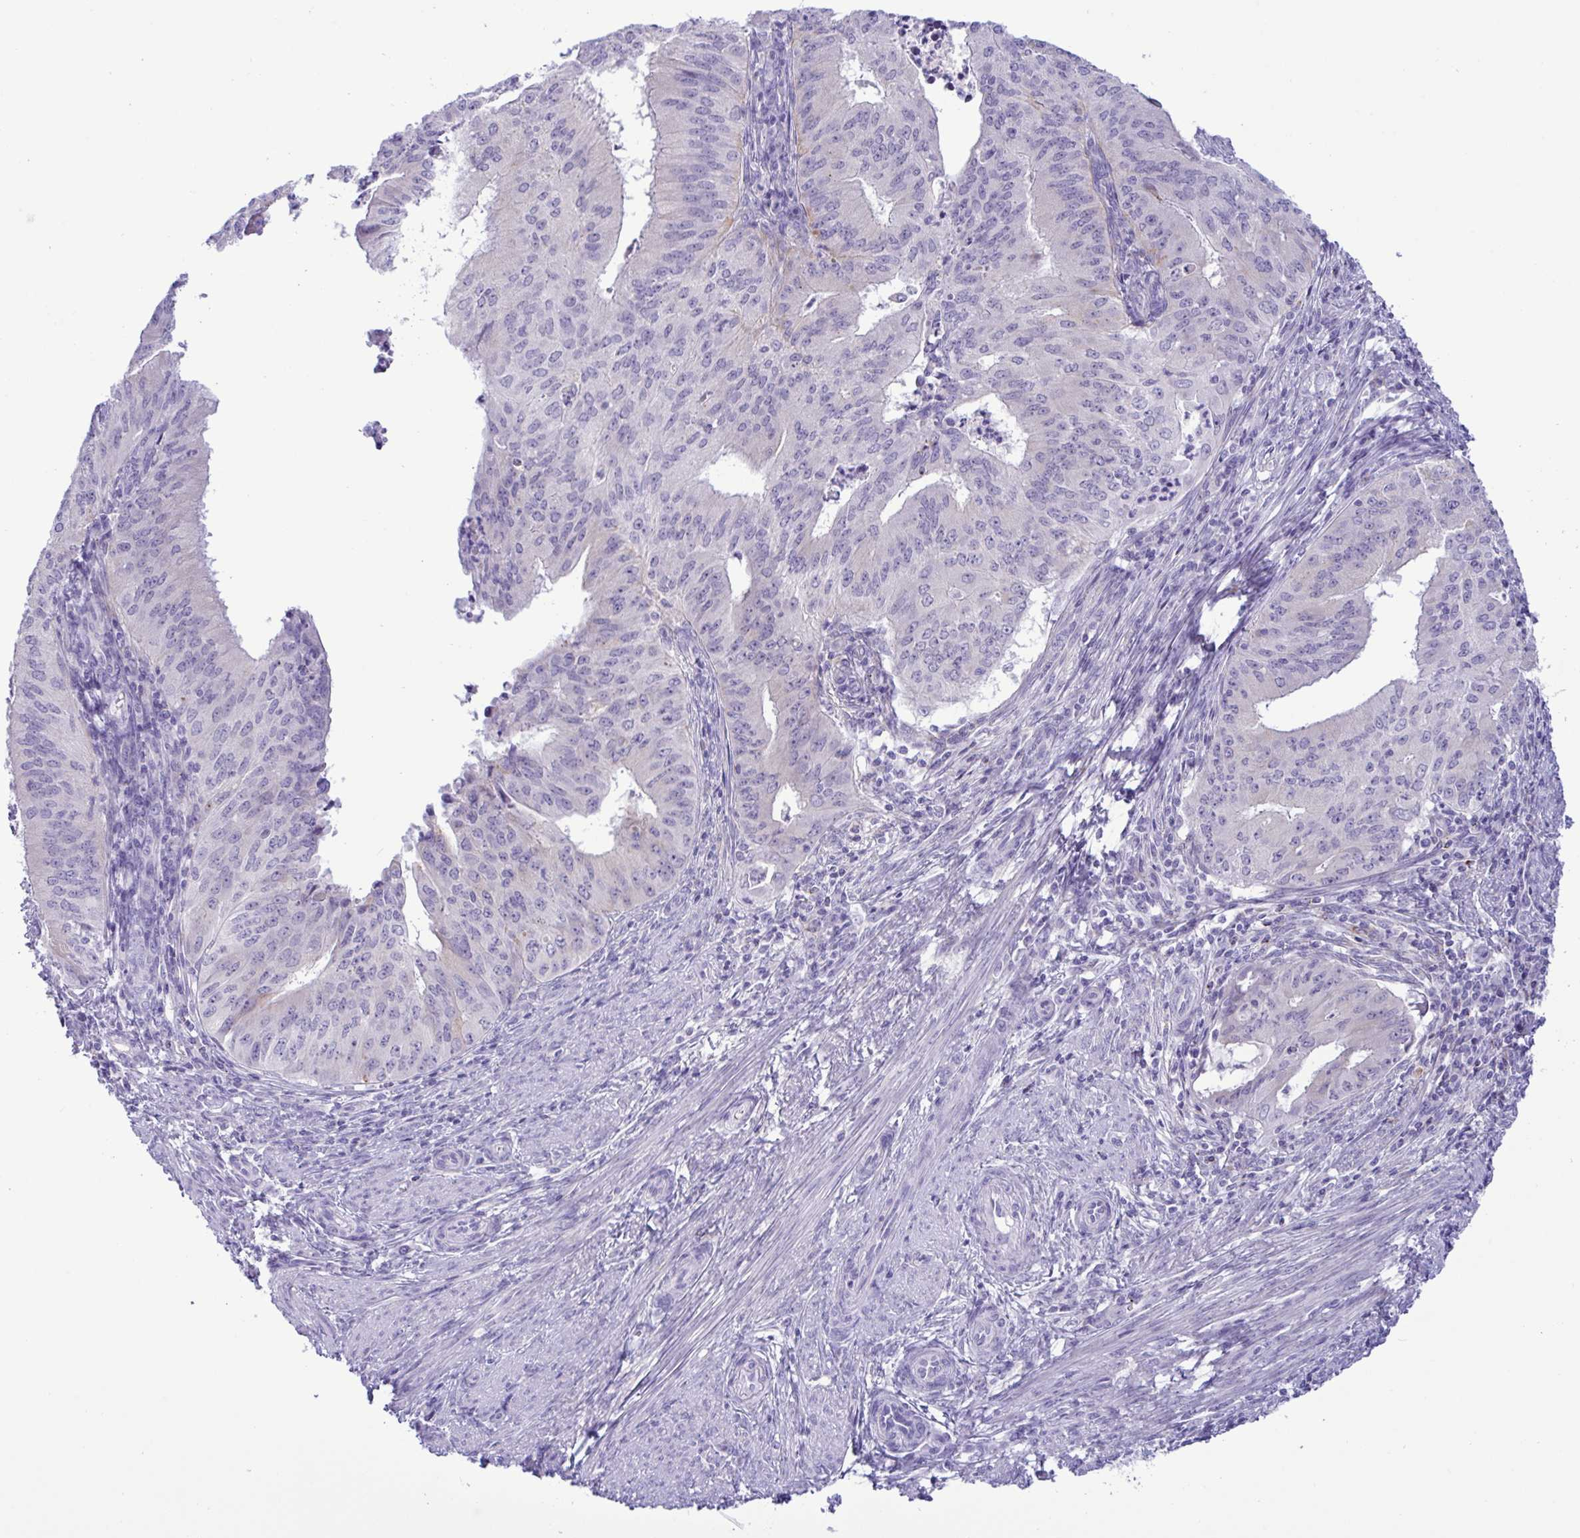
{"staining": {"intensity": "negative", "quantity": "none", "location": "none"}, "tissue": "endometrial cancer", "cell_type": "Tumor cells", "image_type": "cancer", "snomed": [{"axis": "morphology", "description": "Adenocarcinoma, NOS"}, {"axis": "topography", "description": "Endometrium"}], "caption": "A histopathology image of endometrial cancer (adenocarcinoma) stained for a protein displays no brown staining in tumor cells.", "gene": "SREBF1", "patient": {"sex": "female", "age": 50}}